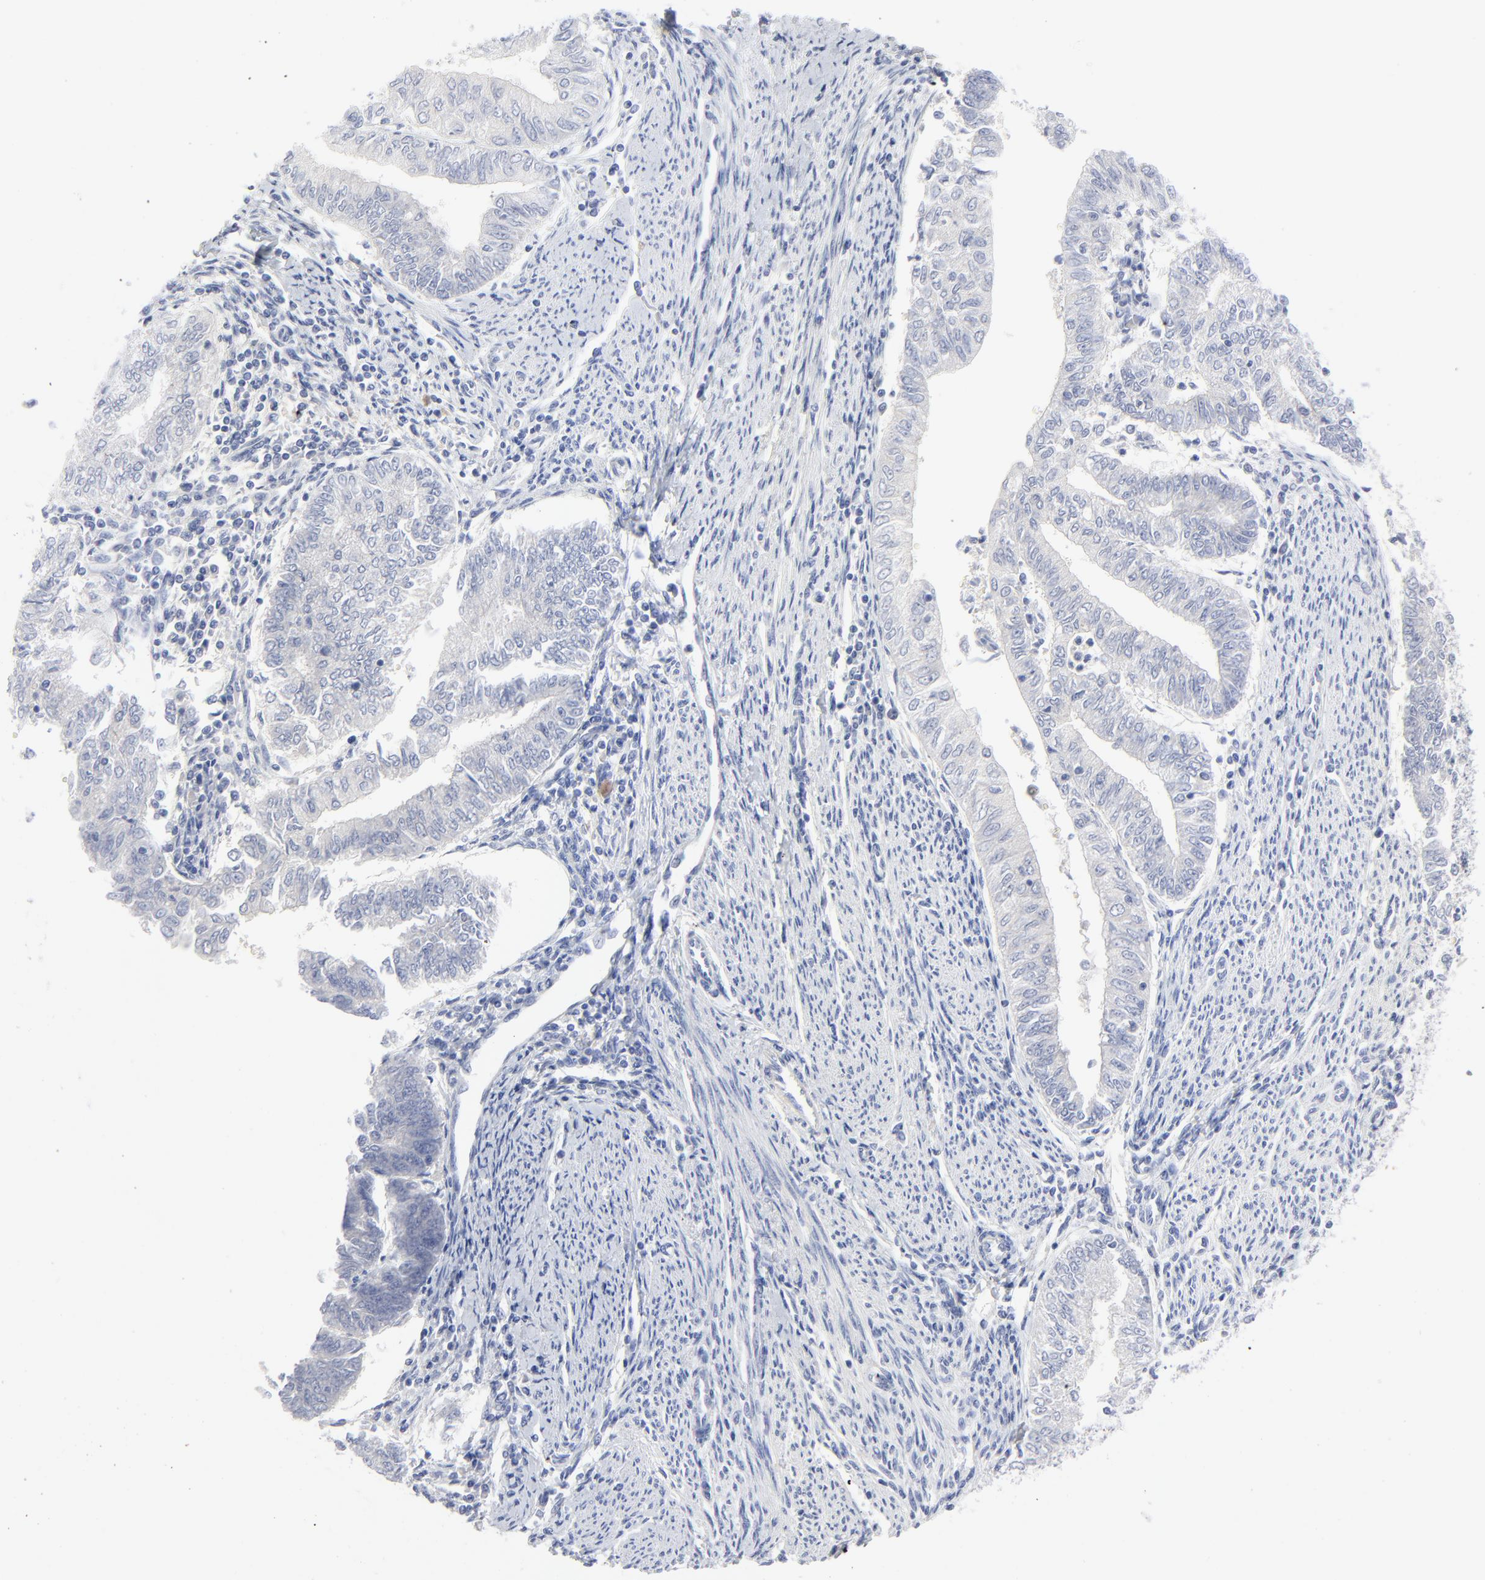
{"staining": {"intensity": "negative", "quantity": "none", "location": "none"}, "tissue": "endometrial cancer", "cell_type": "Tumor cells", "image_type": "cancer", "snomed": [{"axis": "morphology", "description": "Adenocarcinoma, NOS"}, {"axis": "topography", "description": "Endometrium"}], "caption": "Human endometrial adenocarcinoma stained for a protein using immunohistochemistry (IHC) exhibits no expression in tumor cells.", "gene": "CLEC4G", "patient": {"sex": "female", "age": 66}}